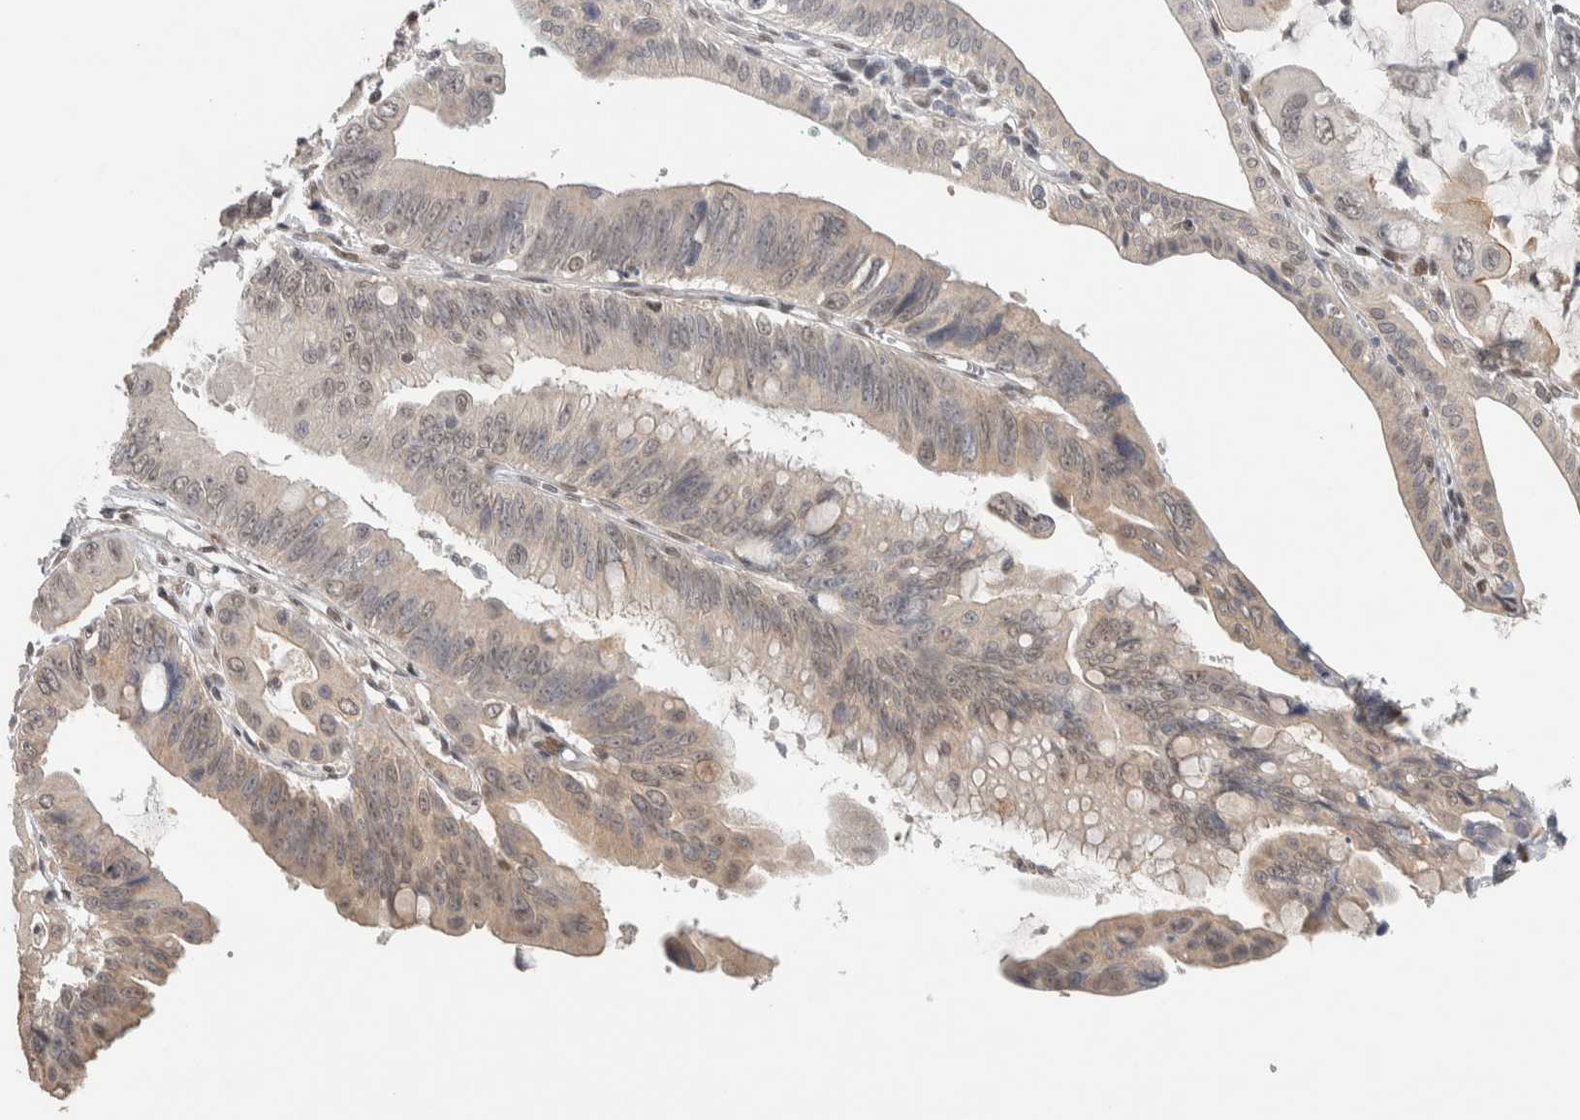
{"staining": {"intensity": "weak", "quantity": "<25%", "location": "cytoplasmic/membranous"}, "tissue": "pancreatic cancer", "cell_type": "Tumor cells", "image_type": "cancer", "snomed": [{"axis": "morphology", "description": "Adenocarcinoma, NOS"}, {"axis": "topography", "description": "Pancreas"}], "caption": "IHC histopathology image of neoplastic tissue: adenocarcinoma (pancreatic) stained with DAB shows no significant protein positivity in tumor cells.", "gene": "CYSRT1", "patient": {"sex": "female", "age": 72}}